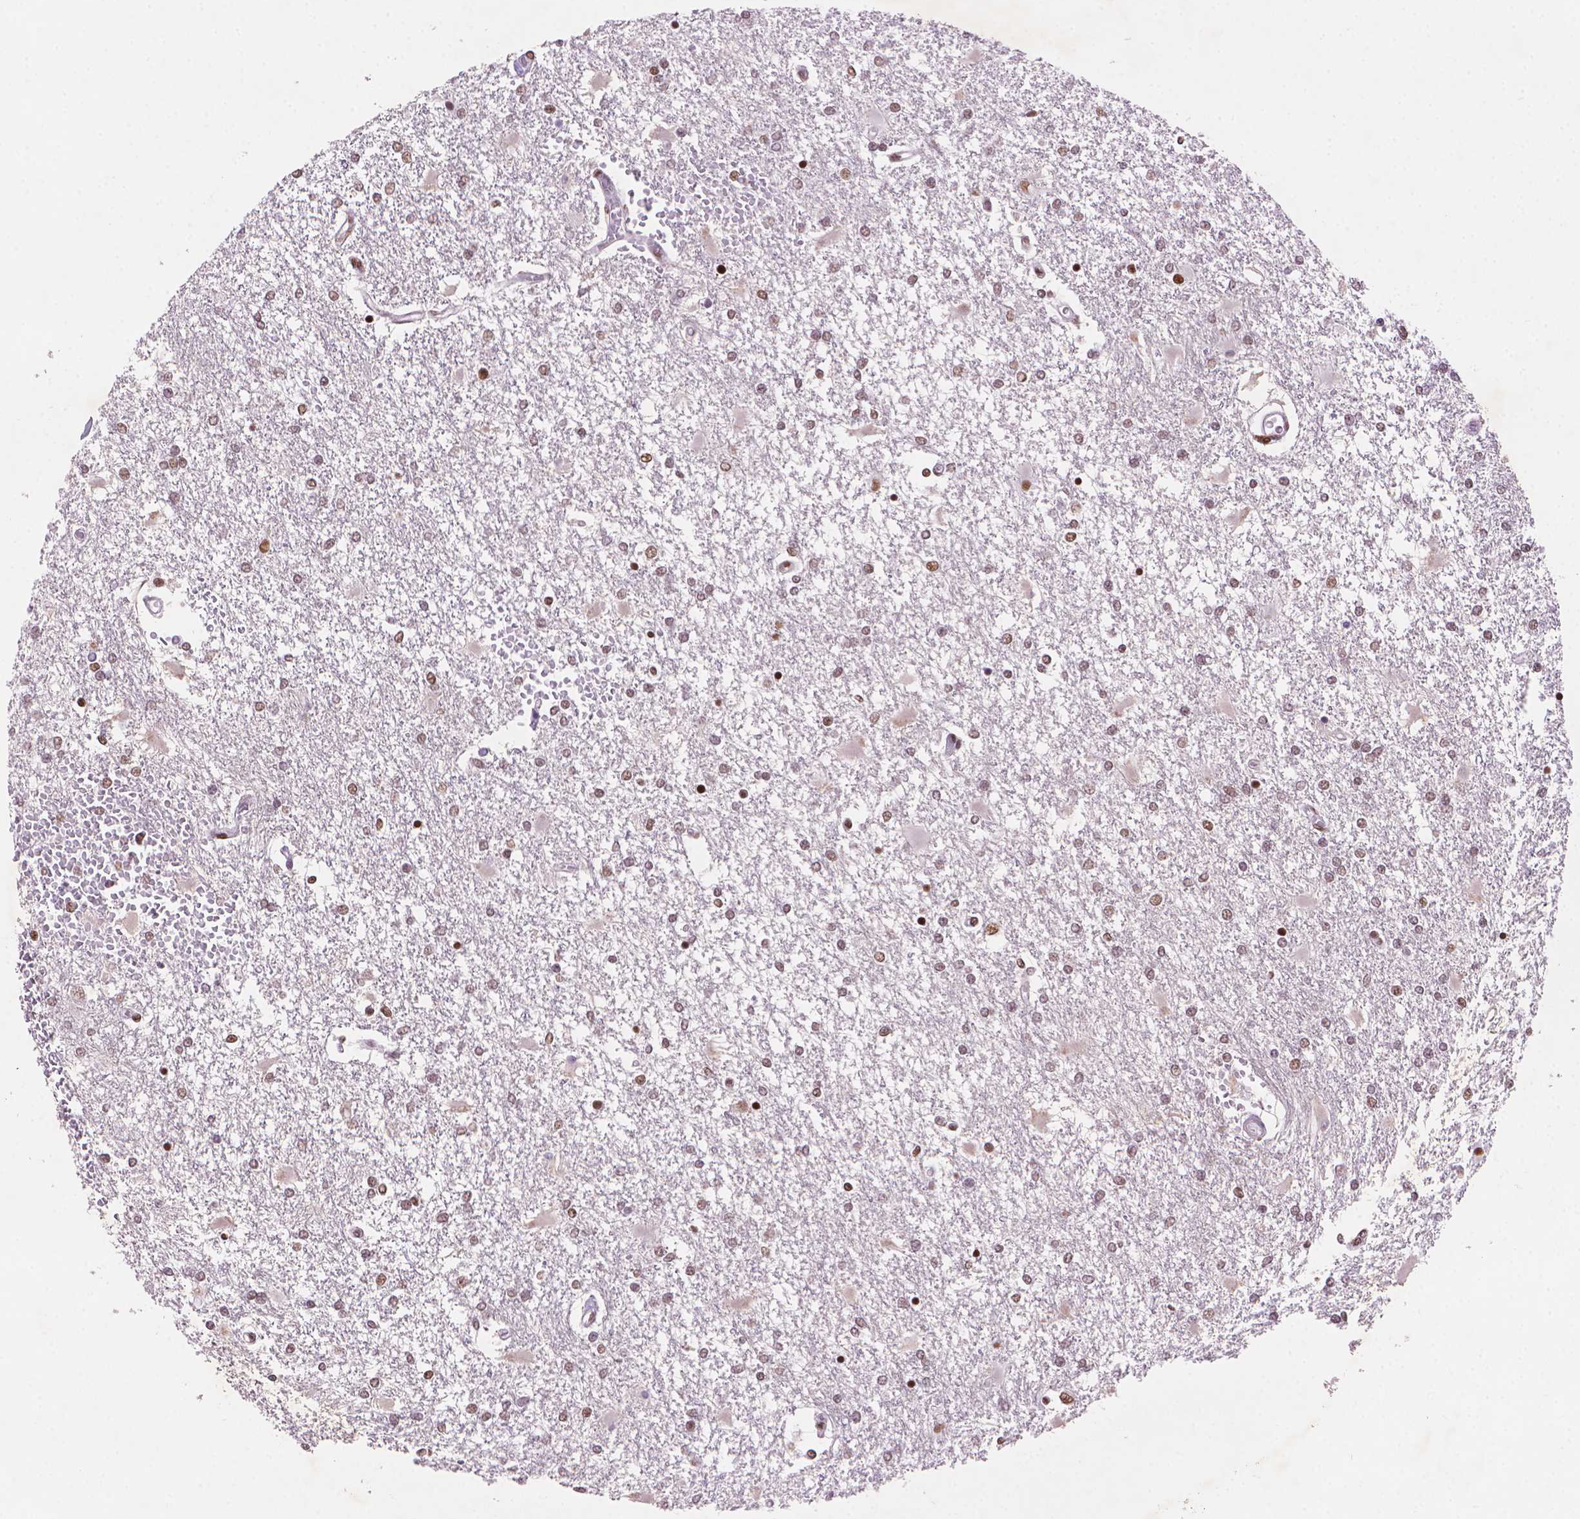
{"staining": {"intensity": "weak", "quantity": "25%-75%", "location": "nuclear"}, "tissue": "glioma", "cell_type": "Tumor cells", "image_type": "cancer", "snomed": [{"axis": "morphology", "description": "Glioma, malignant, High grade"}, {"axis": "topography", "description": "Cerebral cortex"}], "caption": "Immunohistochemistry (IHC) histopathology image of neoplastic tissue: malignant high-grade glioma stained using immunohistochemistry (IHC) displays low levels of weak protein expression localized specifically in the nuclear of tumor cells, appearing as a nuclear brown color.", "gene": "RPA4", "patient": {"sex": "male", "age": 79}}